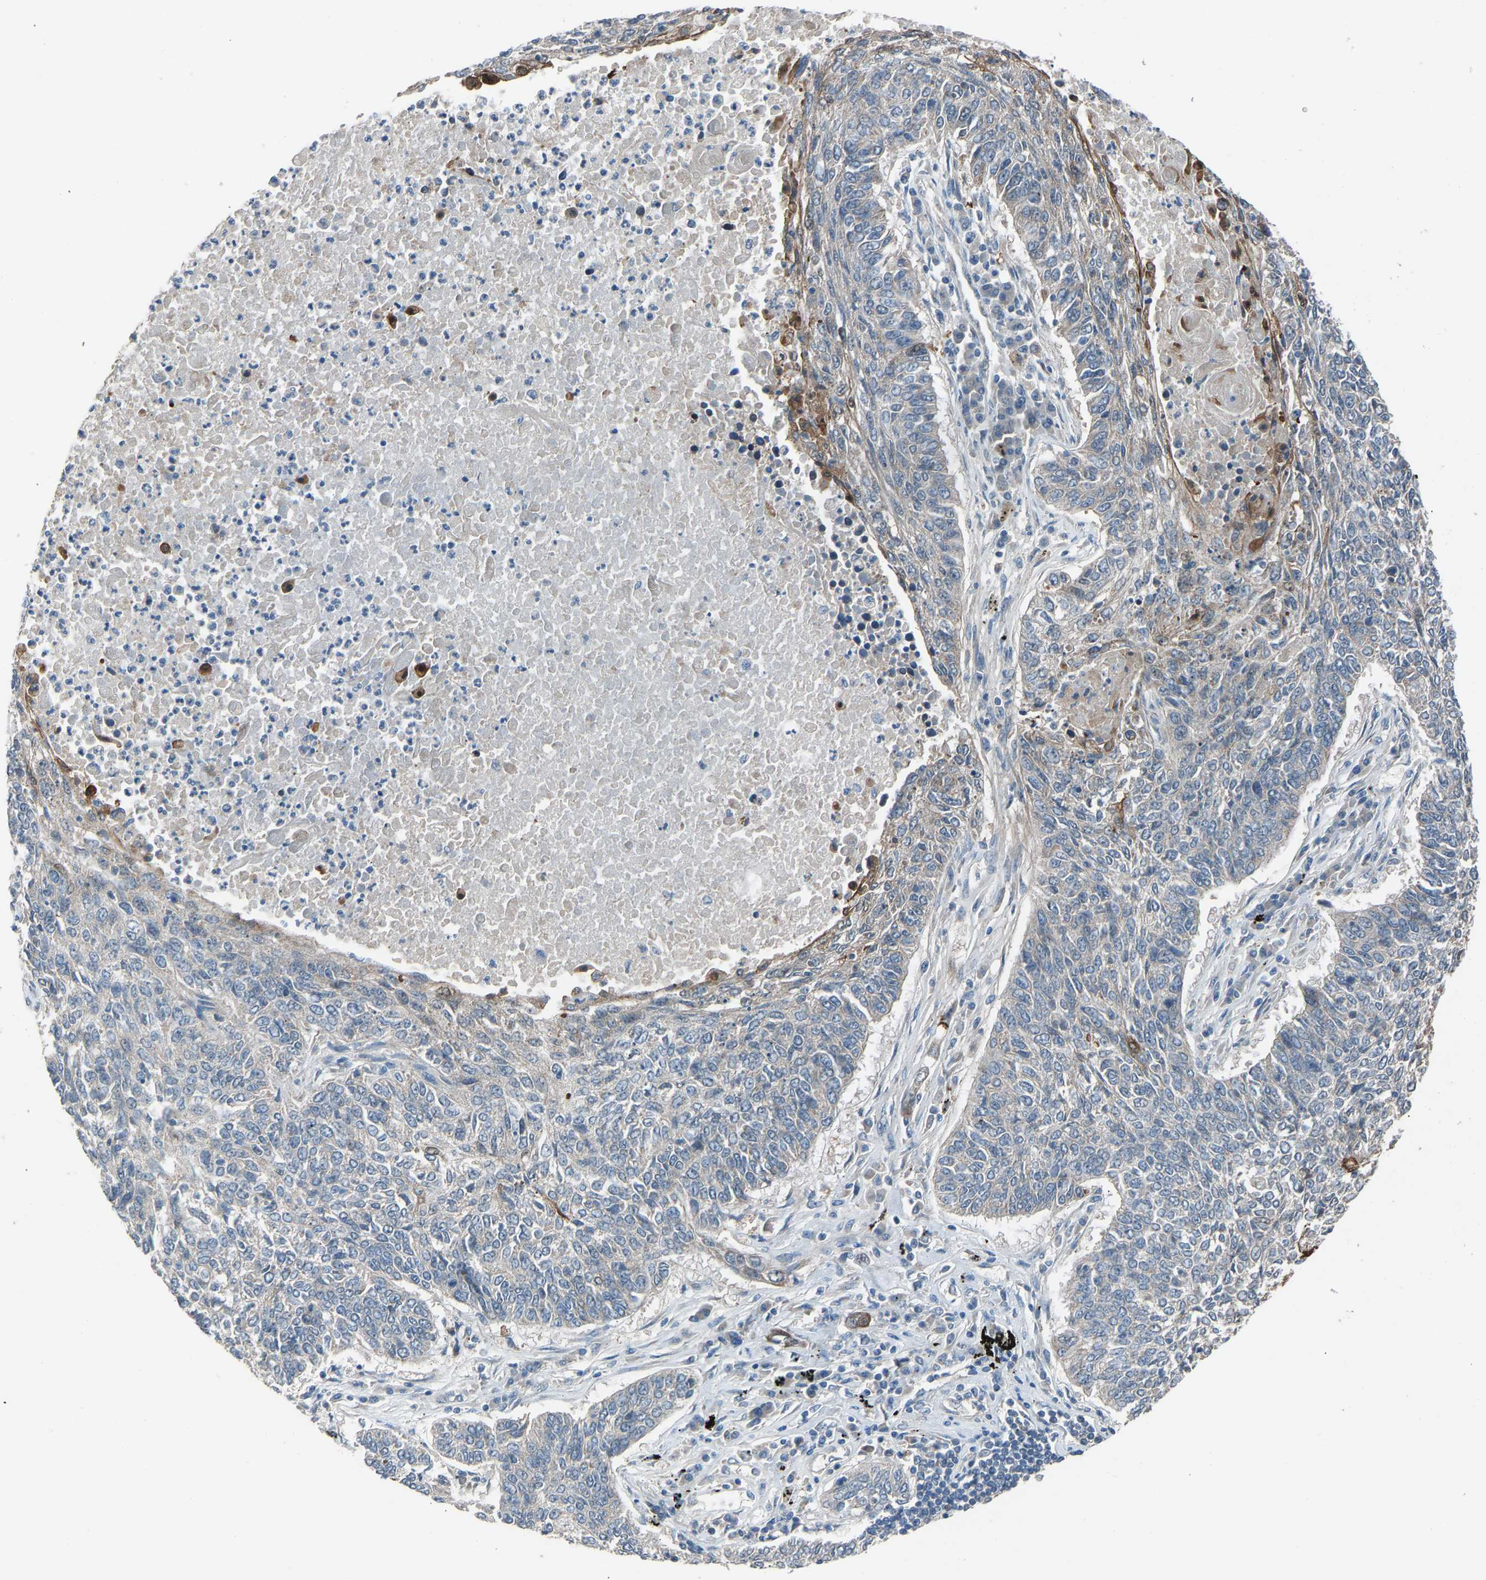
{"staining": {"intensity": "negative", "quantity": "none", "location": "none"}, "tissue": "lung cancer", "cell_type": "Tumor cells", "image_type": "cancer", "snomed": [{"axis": "morphology", "description": "Normal tissue, NOS"}, {"axis": "morphology", "description": "Squamous cell carcinoma, NOS"}, {"axis": "topography", "description": "Cartilage tissue"}, {"axis": "topography", "description": "Bronchus"}, {"axis": "topography", "description": "Lung"}], "caption": "This photomicrograph is of lung cancer stained with IHC to label a protein in brown with the nuclei are counter-stained blue. There is no staining in tumor cells.", "gene": "TGFBR3", "patient": {"sex": "female", "age": 49}}